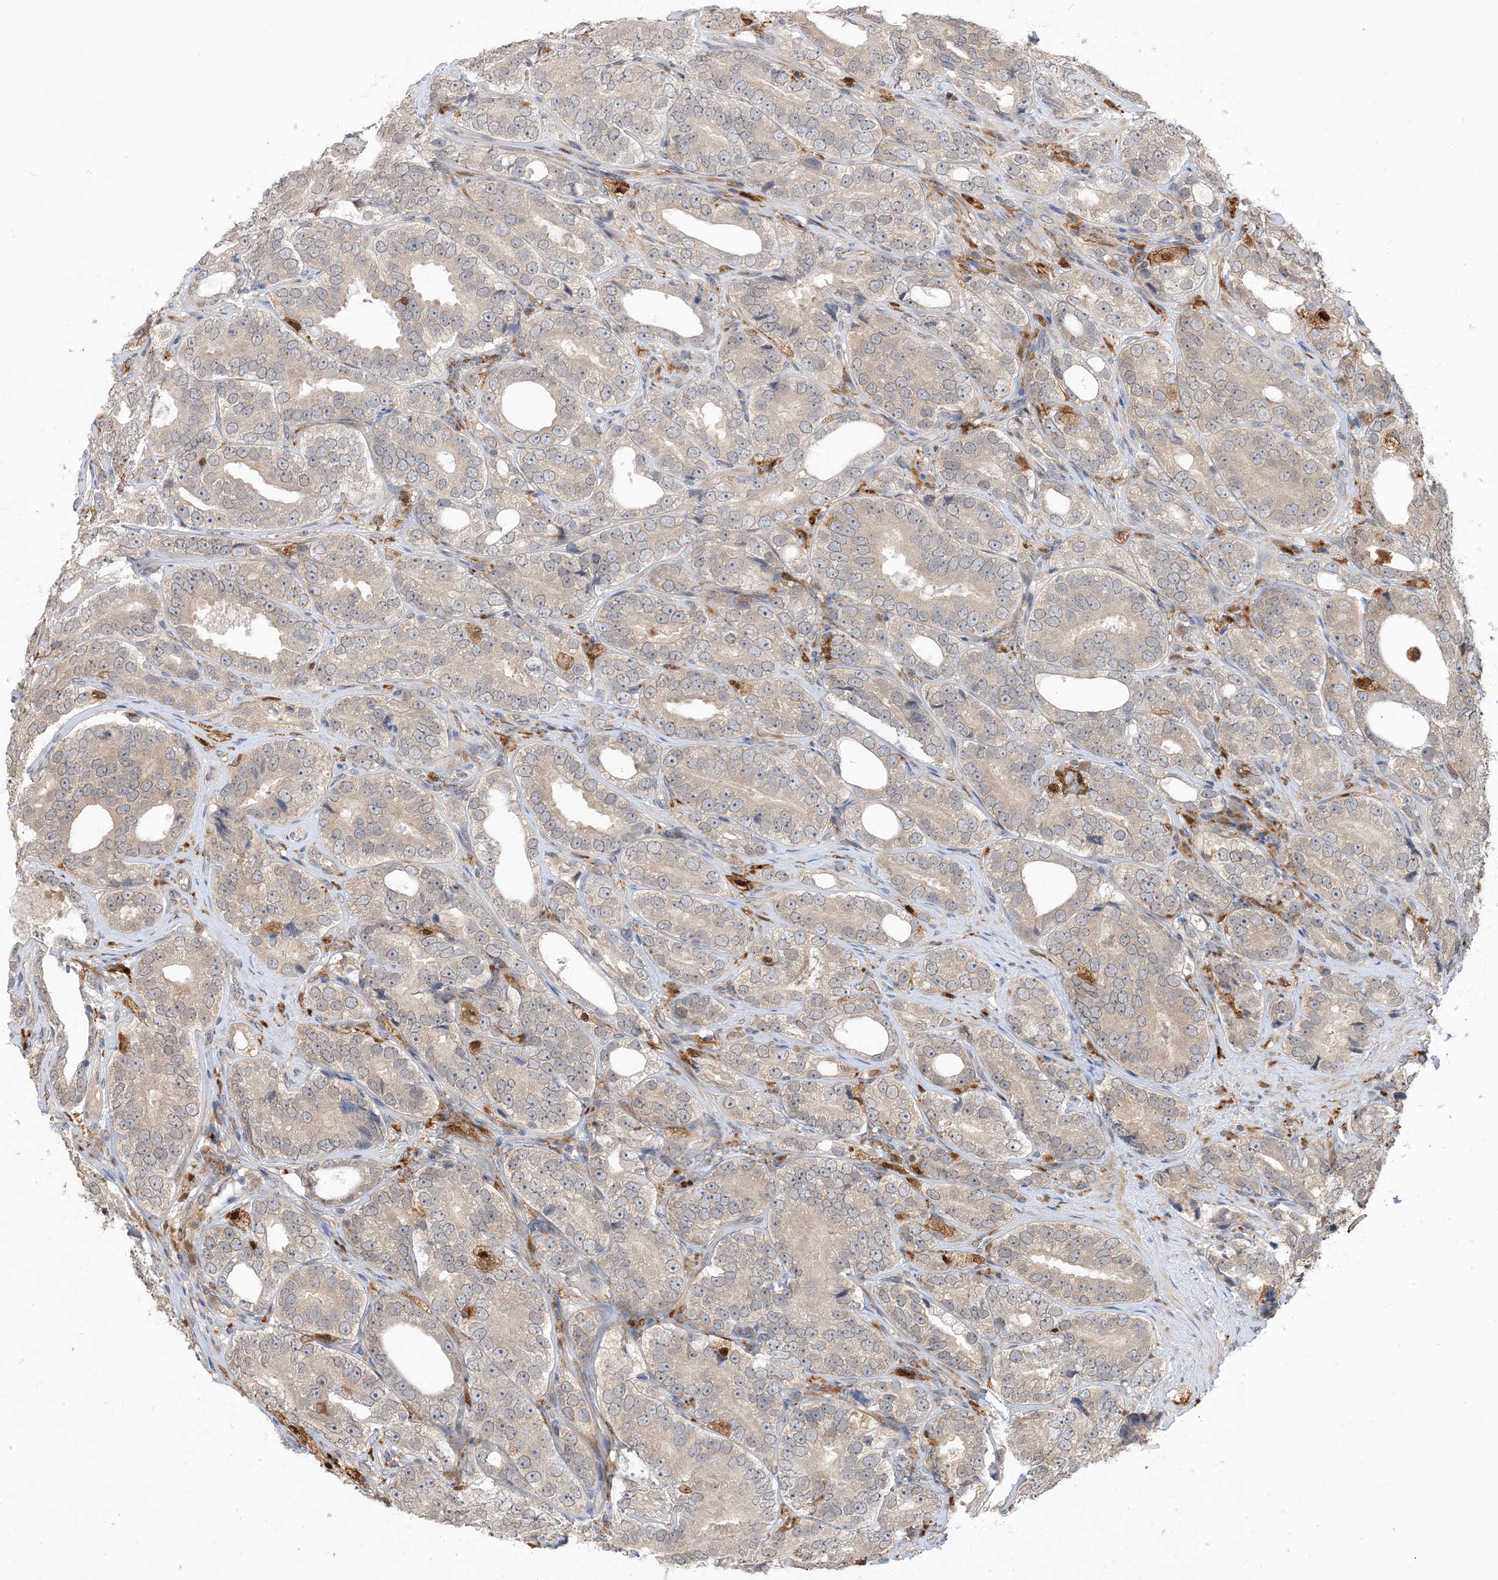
{"staining": {"intensity": "weak", "quantity": "<25%", "location": "cytoplasmic/membranous,nuclear"}, "tissue": "prostate cancer", "cell_type": "Tumor cells", "image_type": "cancer", "snomed": [{"axis": "morphology", "description": "Adenocarcinoma, High grade"}, {"axis": "topography", "description": "Prostate"}], "caption": "Immunohistochemistry image of neoplastic tissue: human prostate cancer (adenocarcinoma (high-grade)) stained with DAB shows no significant protein positivity in tumor cells.", "gene": "NAGK", "patient": {"sex": "male", "age": 56}}